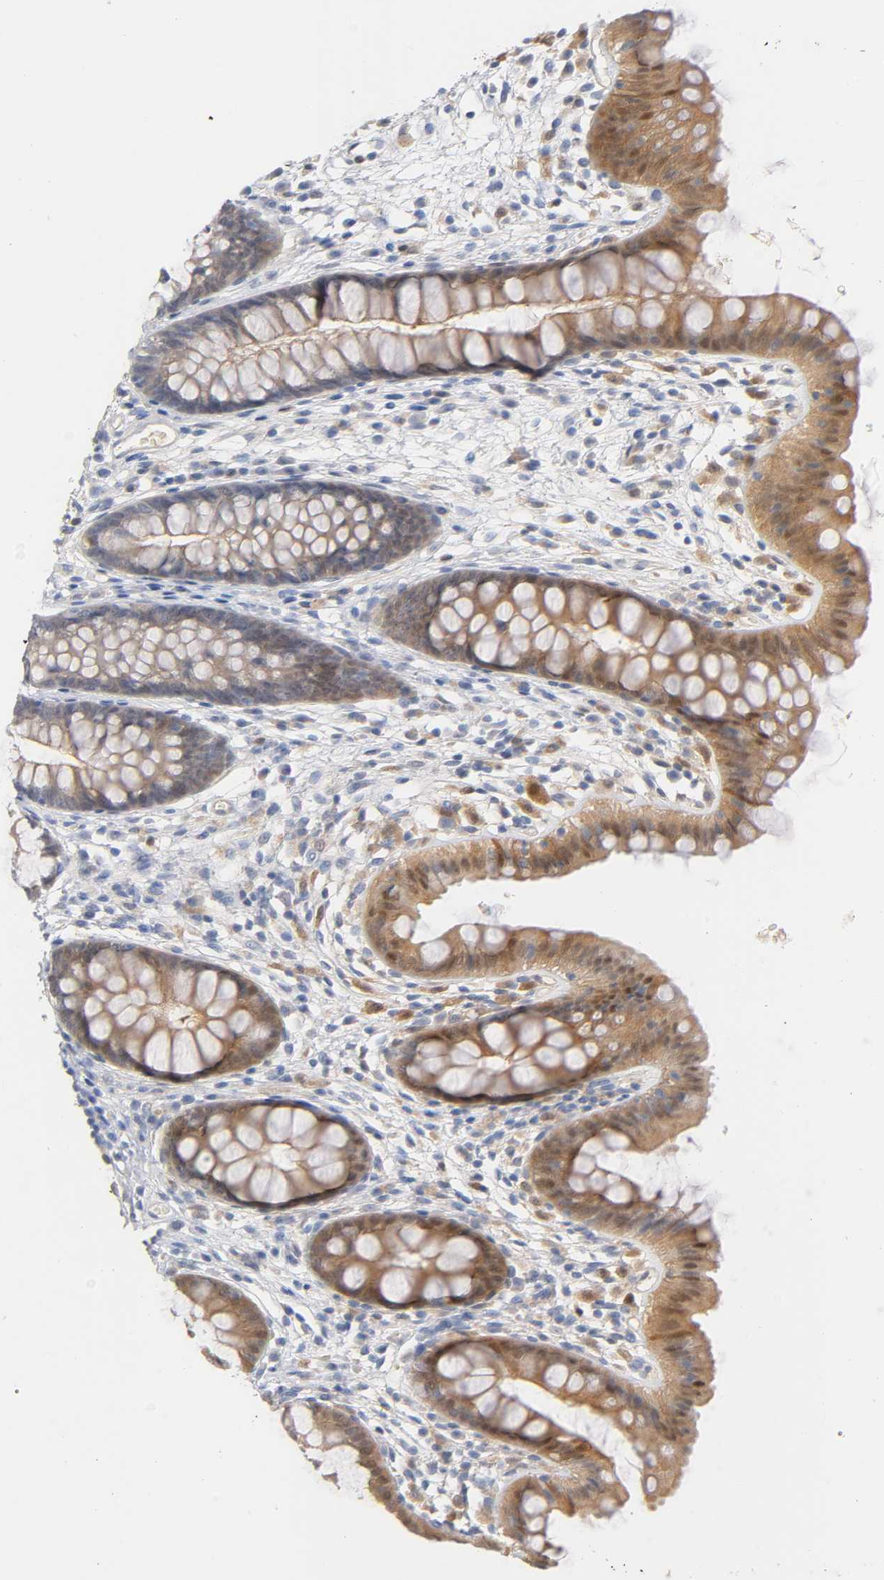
{"staining": {"intensity": "negative", "quantity": "none", "location": "none"}, "tissue": "colon", "cell_type": "Endothelial cells", "image_type": "normal", "snomed": [{"axis": "morphology", "description": "Normal tissue, NOS"}, {"axis": "topography", "description": "Smooth muscle"}, {"axis": "topography", "description": "Colon"}], "caption": "High power microscopy image of an IHC histopathology image of normal colon, revealing no significant expression in endothelial cells.", "gene": "IL18", "patient": {"sex": "male", "age": 67}}